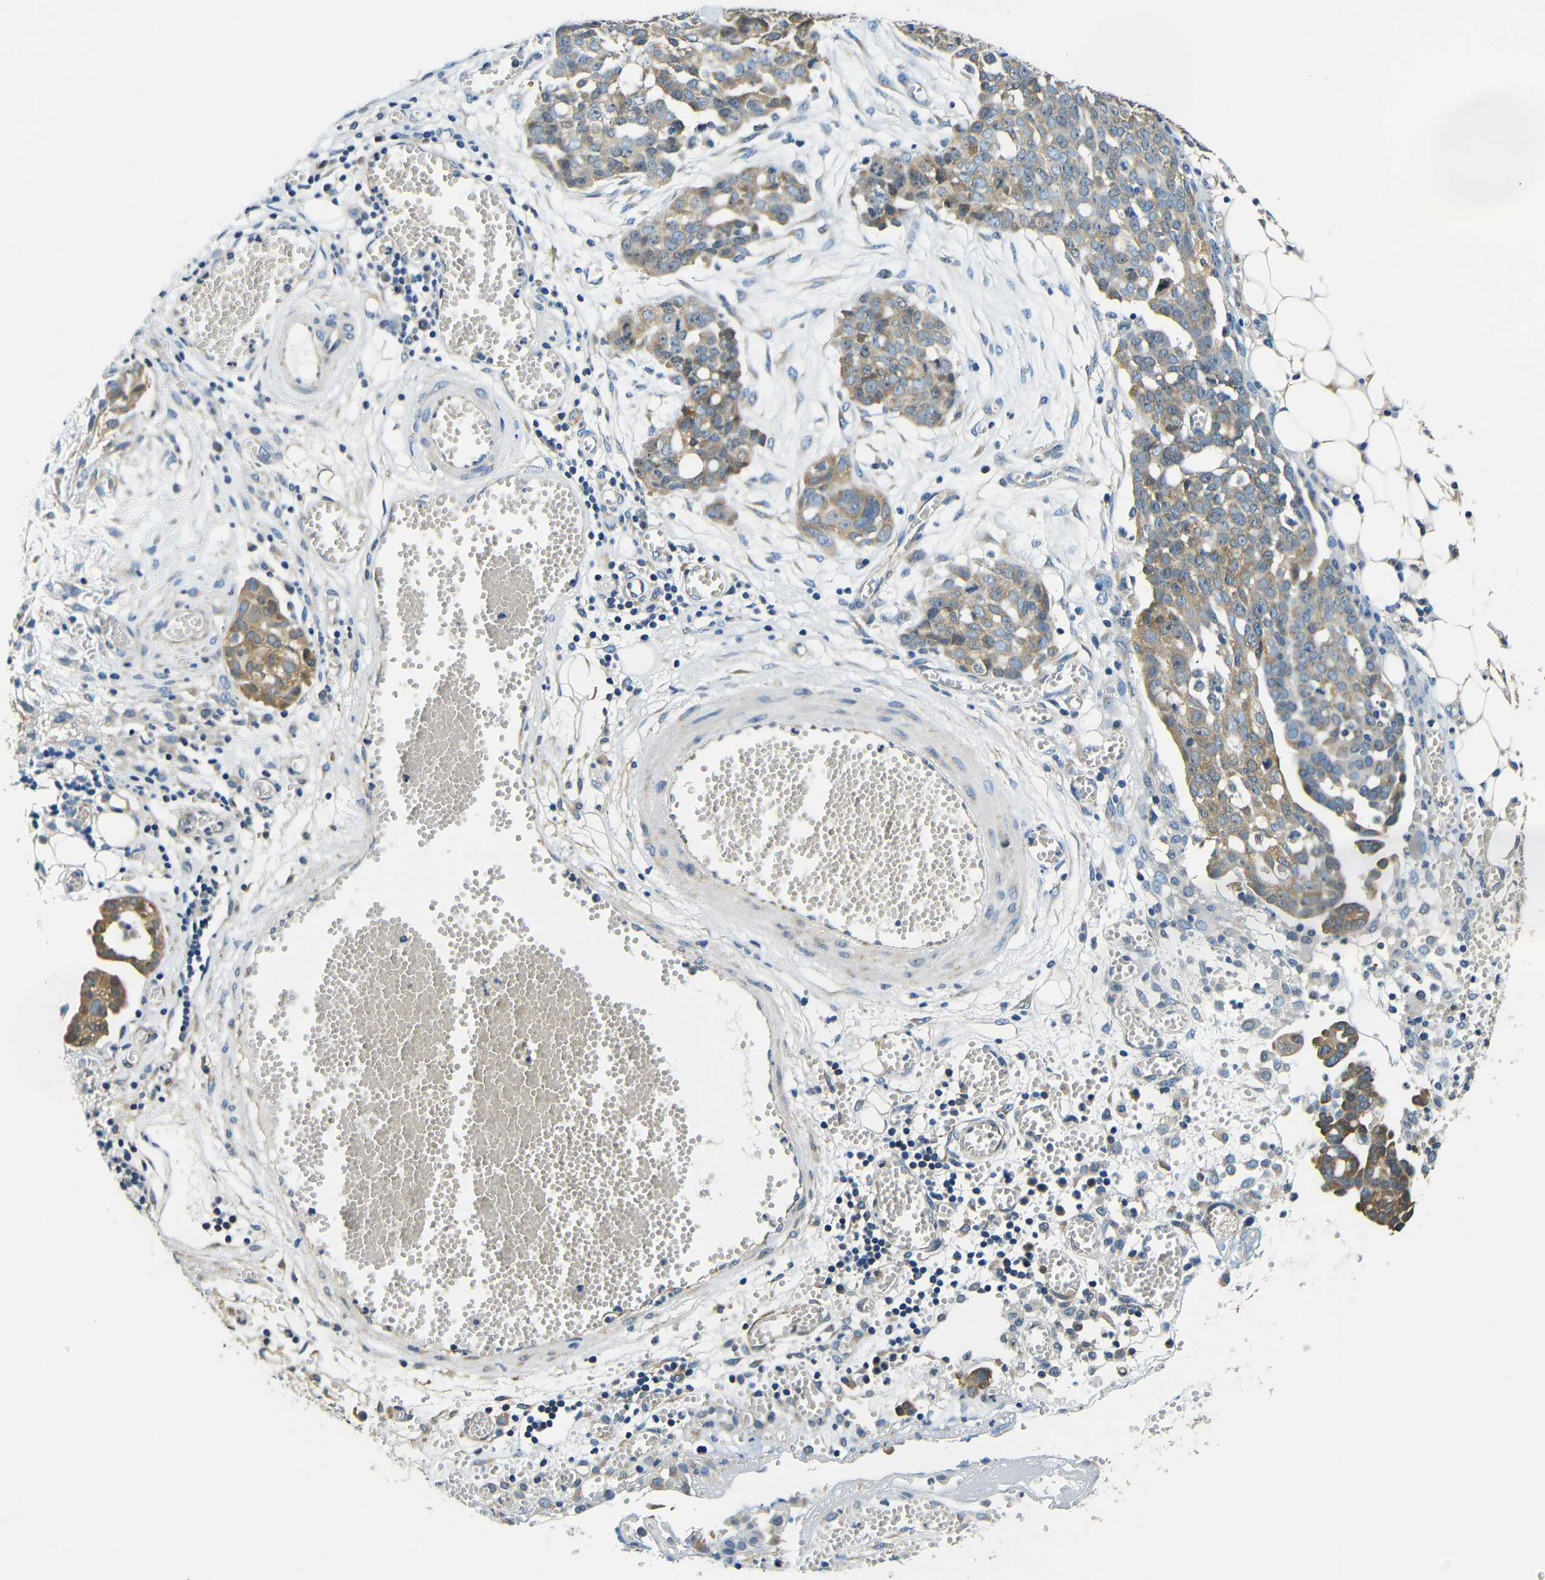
{"staining": {"intensity": "moderate", "quantity": ">75%", "location": "cytoplasmic/membranous"}, "tissue": "ovarian cancer", "cell_type": "Tumor cells", "image_type": "cancer", "snomed": [{"axis": "morphology", "description": "Cystadenocarcinoma, serous, NOS"}, {"axis": "topography", "description": "Soft tissue"}, {"axis": "topography", "description": "Ovary"}], "caption": "Ovarian serous cystadenocarcinoma stained with immunohistochemistry exhibits moderate cytoplasmic/membranous staining in about >75% of tumor cells.", "gene": "VAPB", "patient": {"sex": "female", "age": 57}}